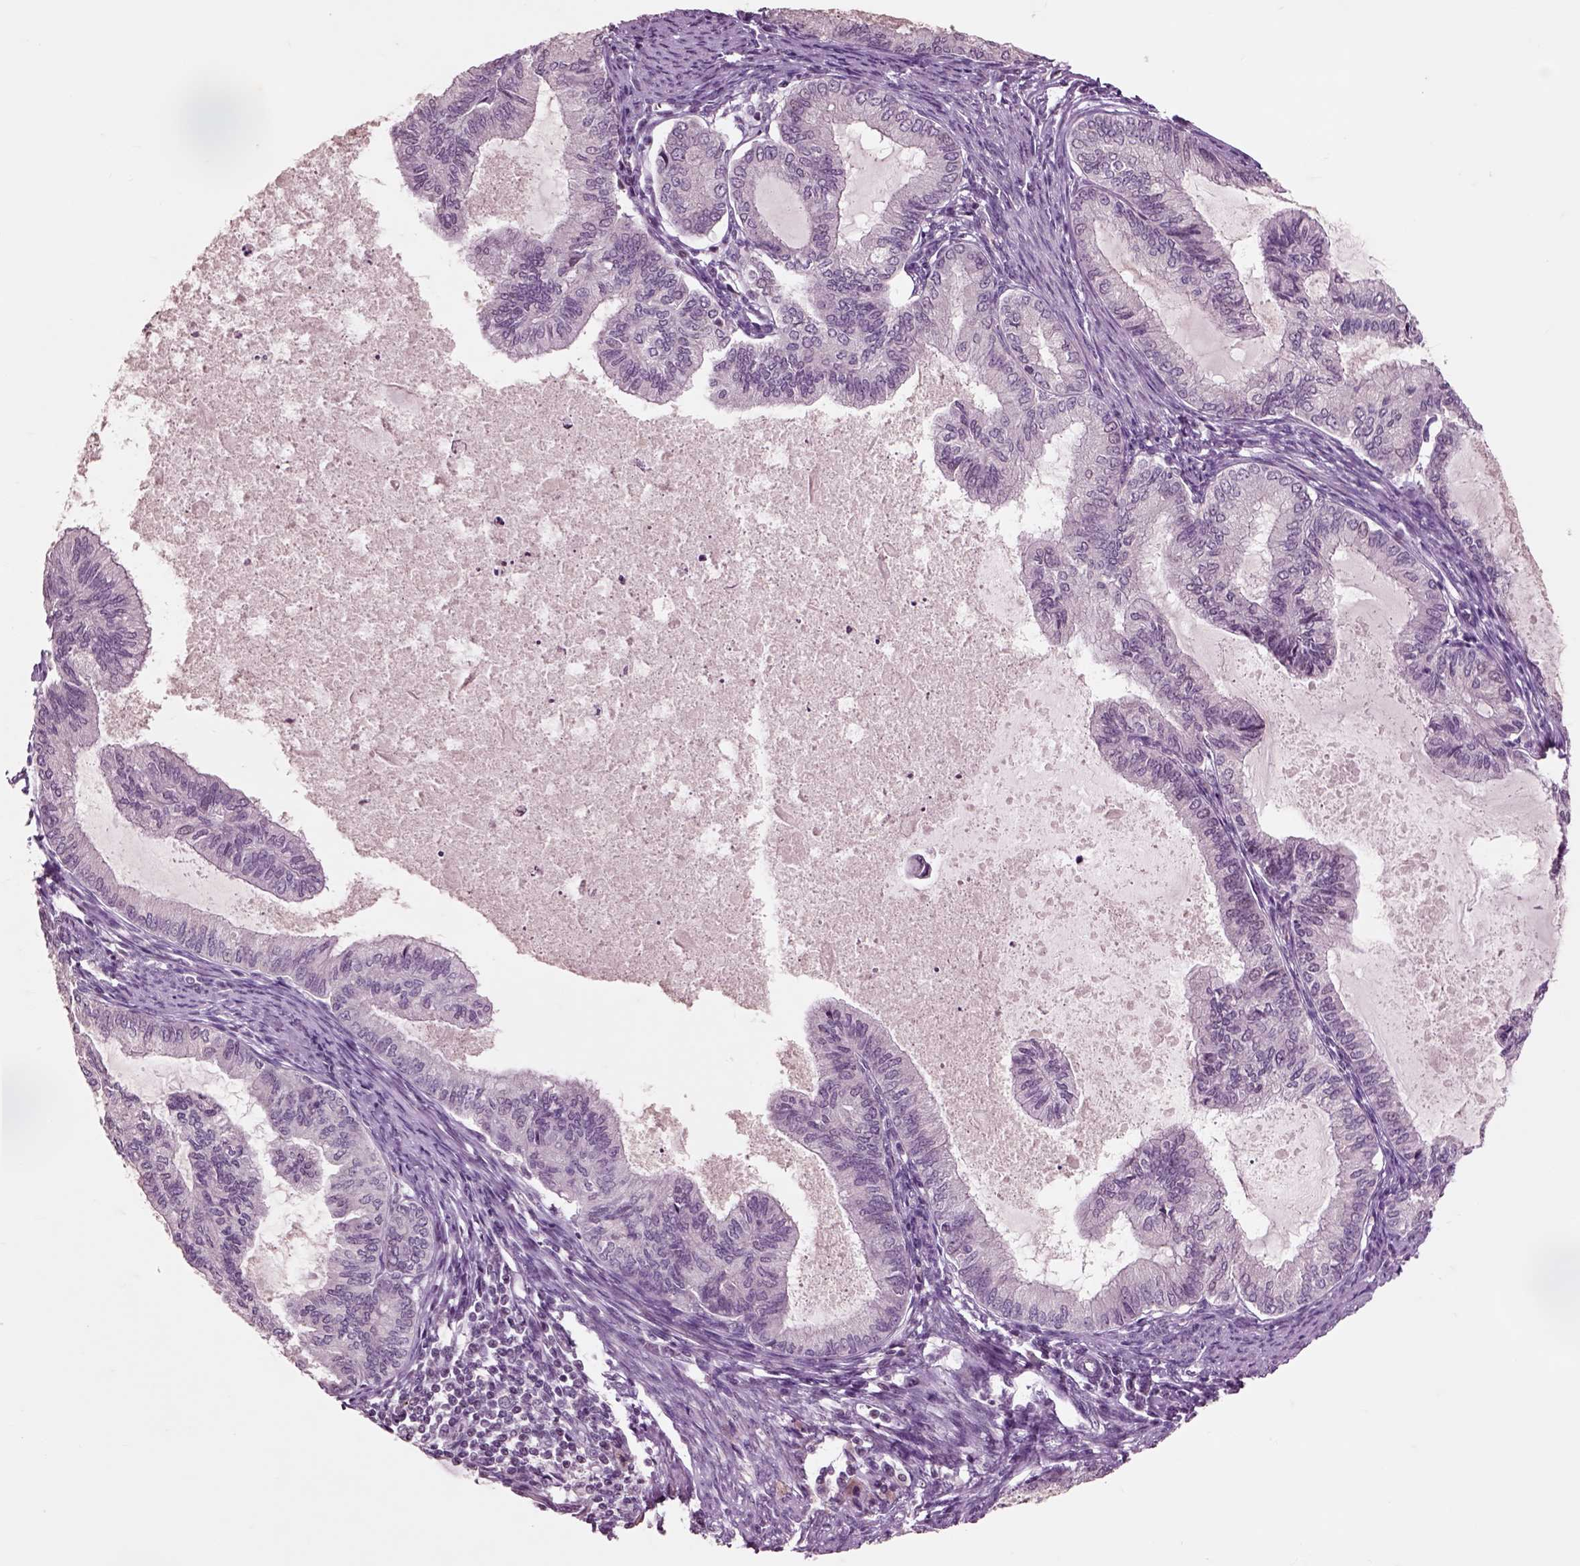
{"staining": {"intensity": "negative", "quantity": "none", "location": "none"}, "tissue": "endometrial cancer", "cell_type": "Tumor cells", "image_type": "cancer", "snomed": [{"axis": "morphology", "description": "Adenocarcinoma, NOS"}, {"axis": "topography", "description": "Endometrium"}], "caption": "Tumor cells are negative for brown protein staining in endometrial adenocarcinoma.", "gene": "CHGB", "patient": {"sex": "female", "age": 86}}